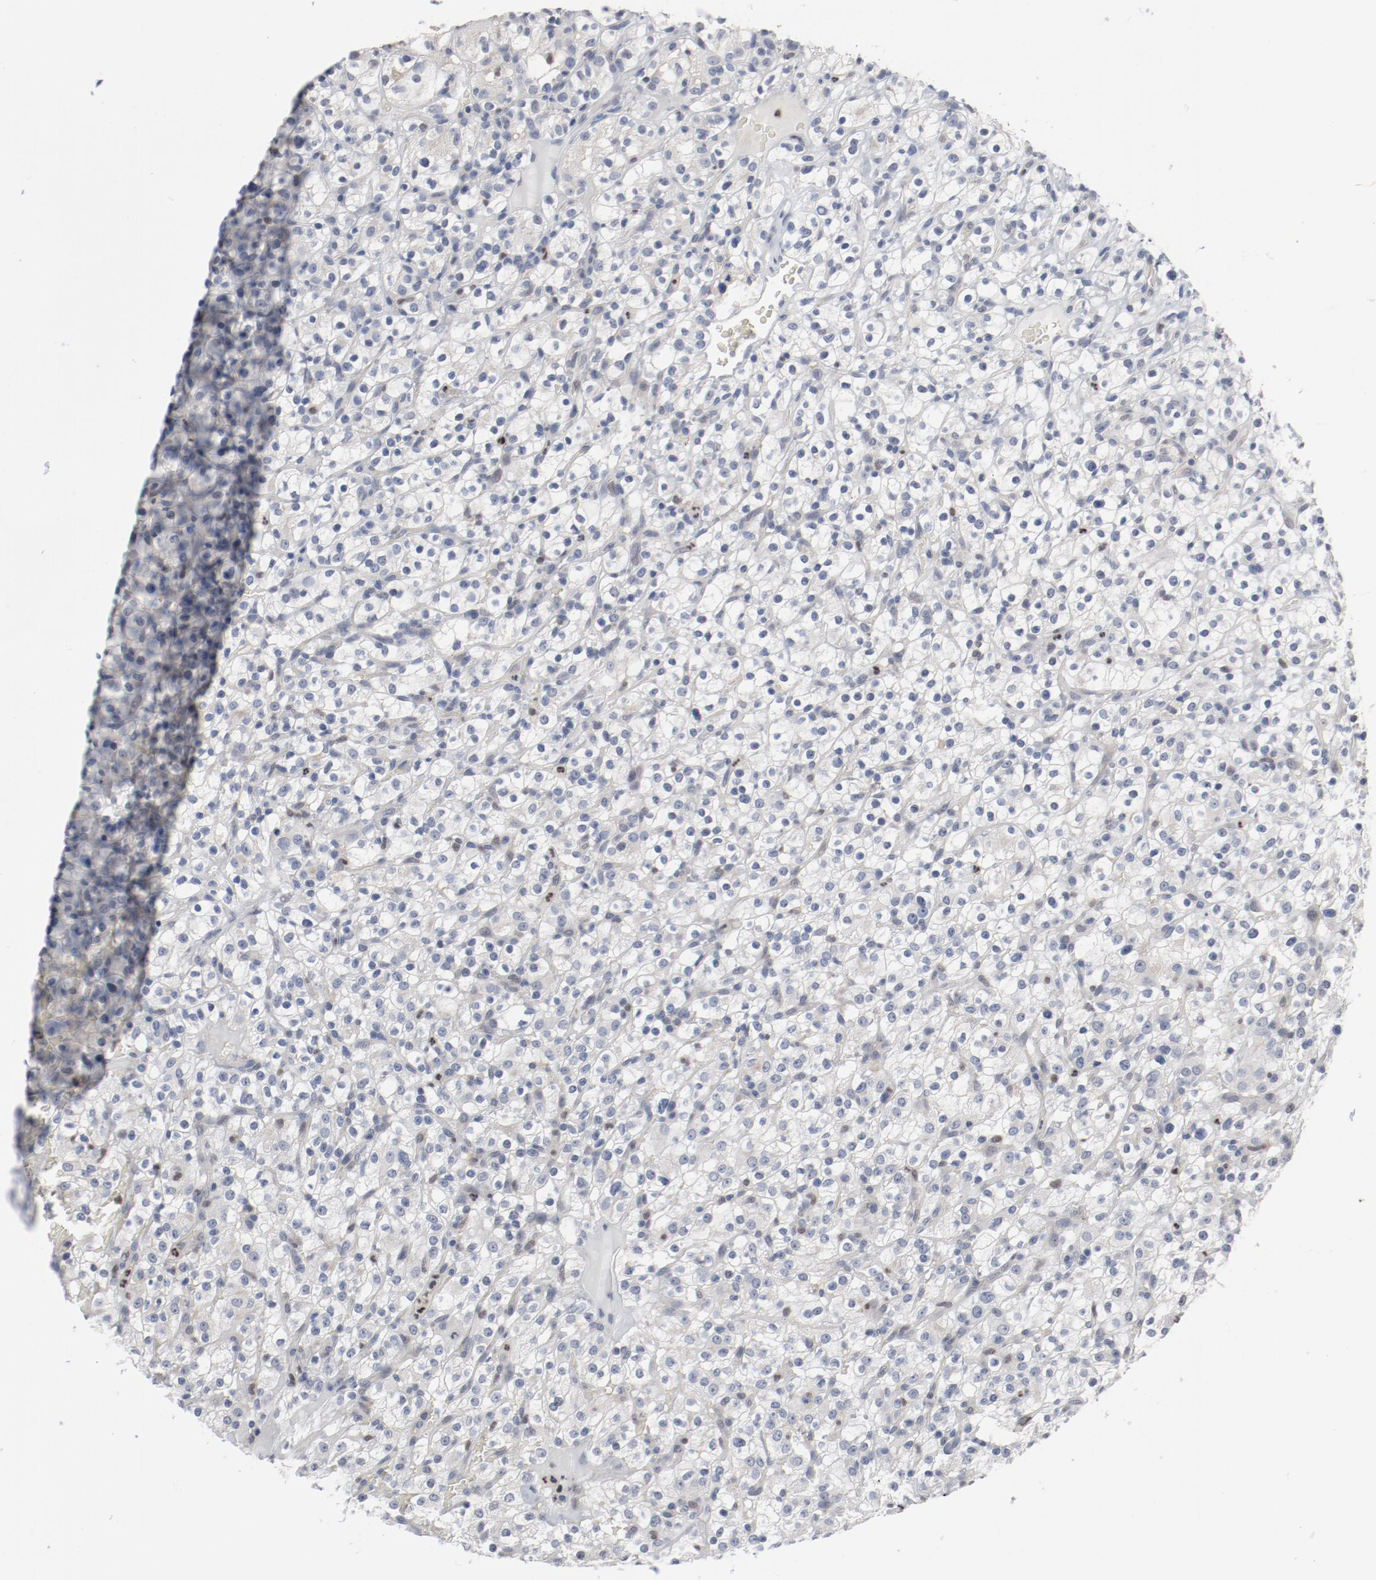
{"staining": {"intensity": "negative", "quantity": "none", "location": "none"}, "tissue": "renal cancer", "cell_type": "Tumor cells", "image_type": "cancer", "snomed": [{"axis": "morphology", "description": "Normal tissue, NOS"}, {"axis": "morphology", "description": "Adenocarcinoma, NOS"}, {"axis": "topography", "description": "Kidney"}], "caption": "DAB (3,3'-diaminobenzidine) immunohistochemical staining of adenocarcinoma (renal) demonstrates no significant staining in tumor cells. The staining was performed using DAB to visualize the protein expression in brown, while the nuclei were stained in blue with hematoxylin (Magnification: 20x).", "gene": "FOXN2", "patient": {"sex": "female", "age": 72}}